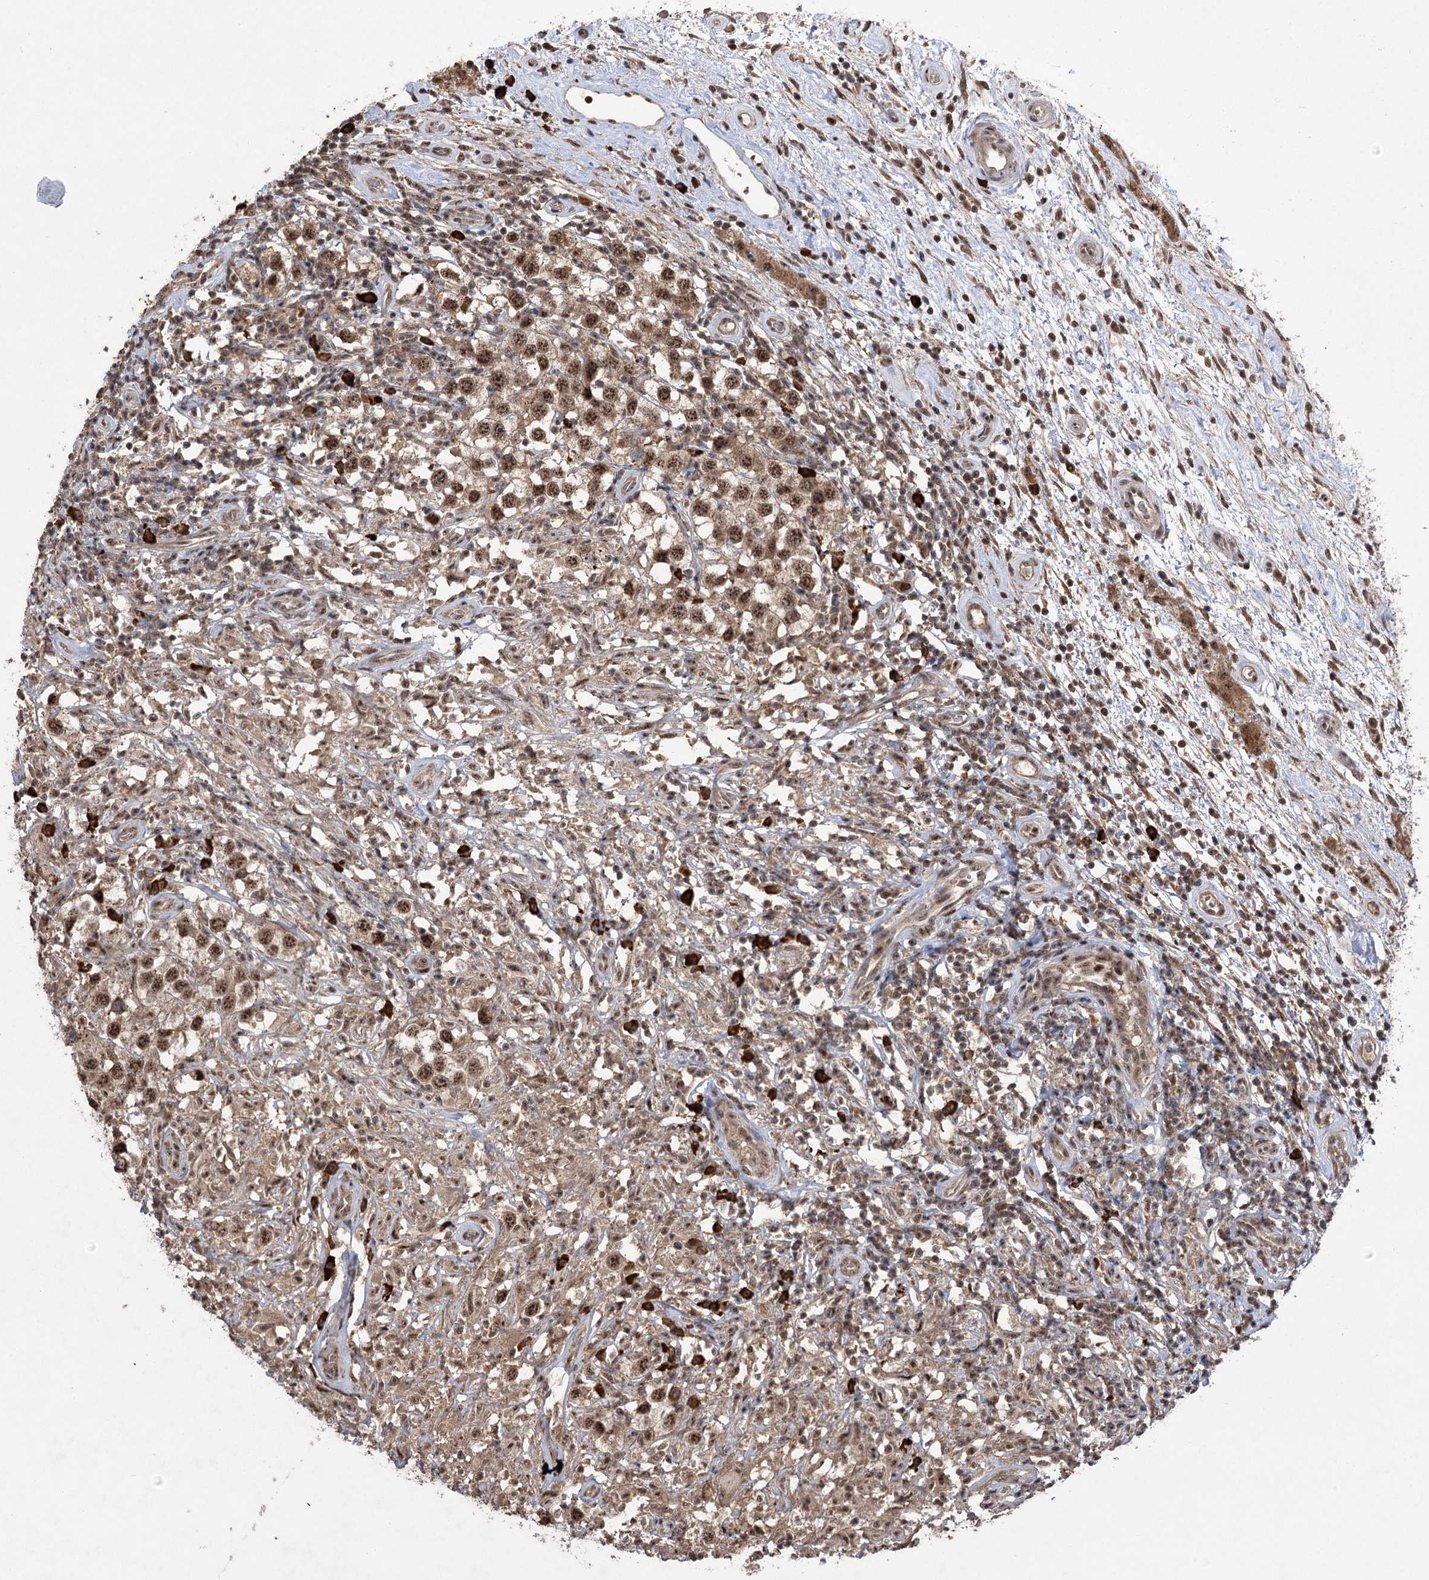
{"staining": {"intensity": "moderate", "quantity": ">75%", "location": "nuclear"}, "tissue": "testis cancer", "cell_type": "Tumor cells", "image_type": "cancer", "snomed": [{"axis": "morphology", "description": "Seminoma, NOS"}, {"axis": "topography", "description": "Testis"}], "caption": "Immunohistochemical staining of human testis cancer (seminoma) reveals moderate nuclear protein expression in about >75% of tumor cells.", "gene": "PYROXD1", "patient": {"sex": "male", "age": 49}}